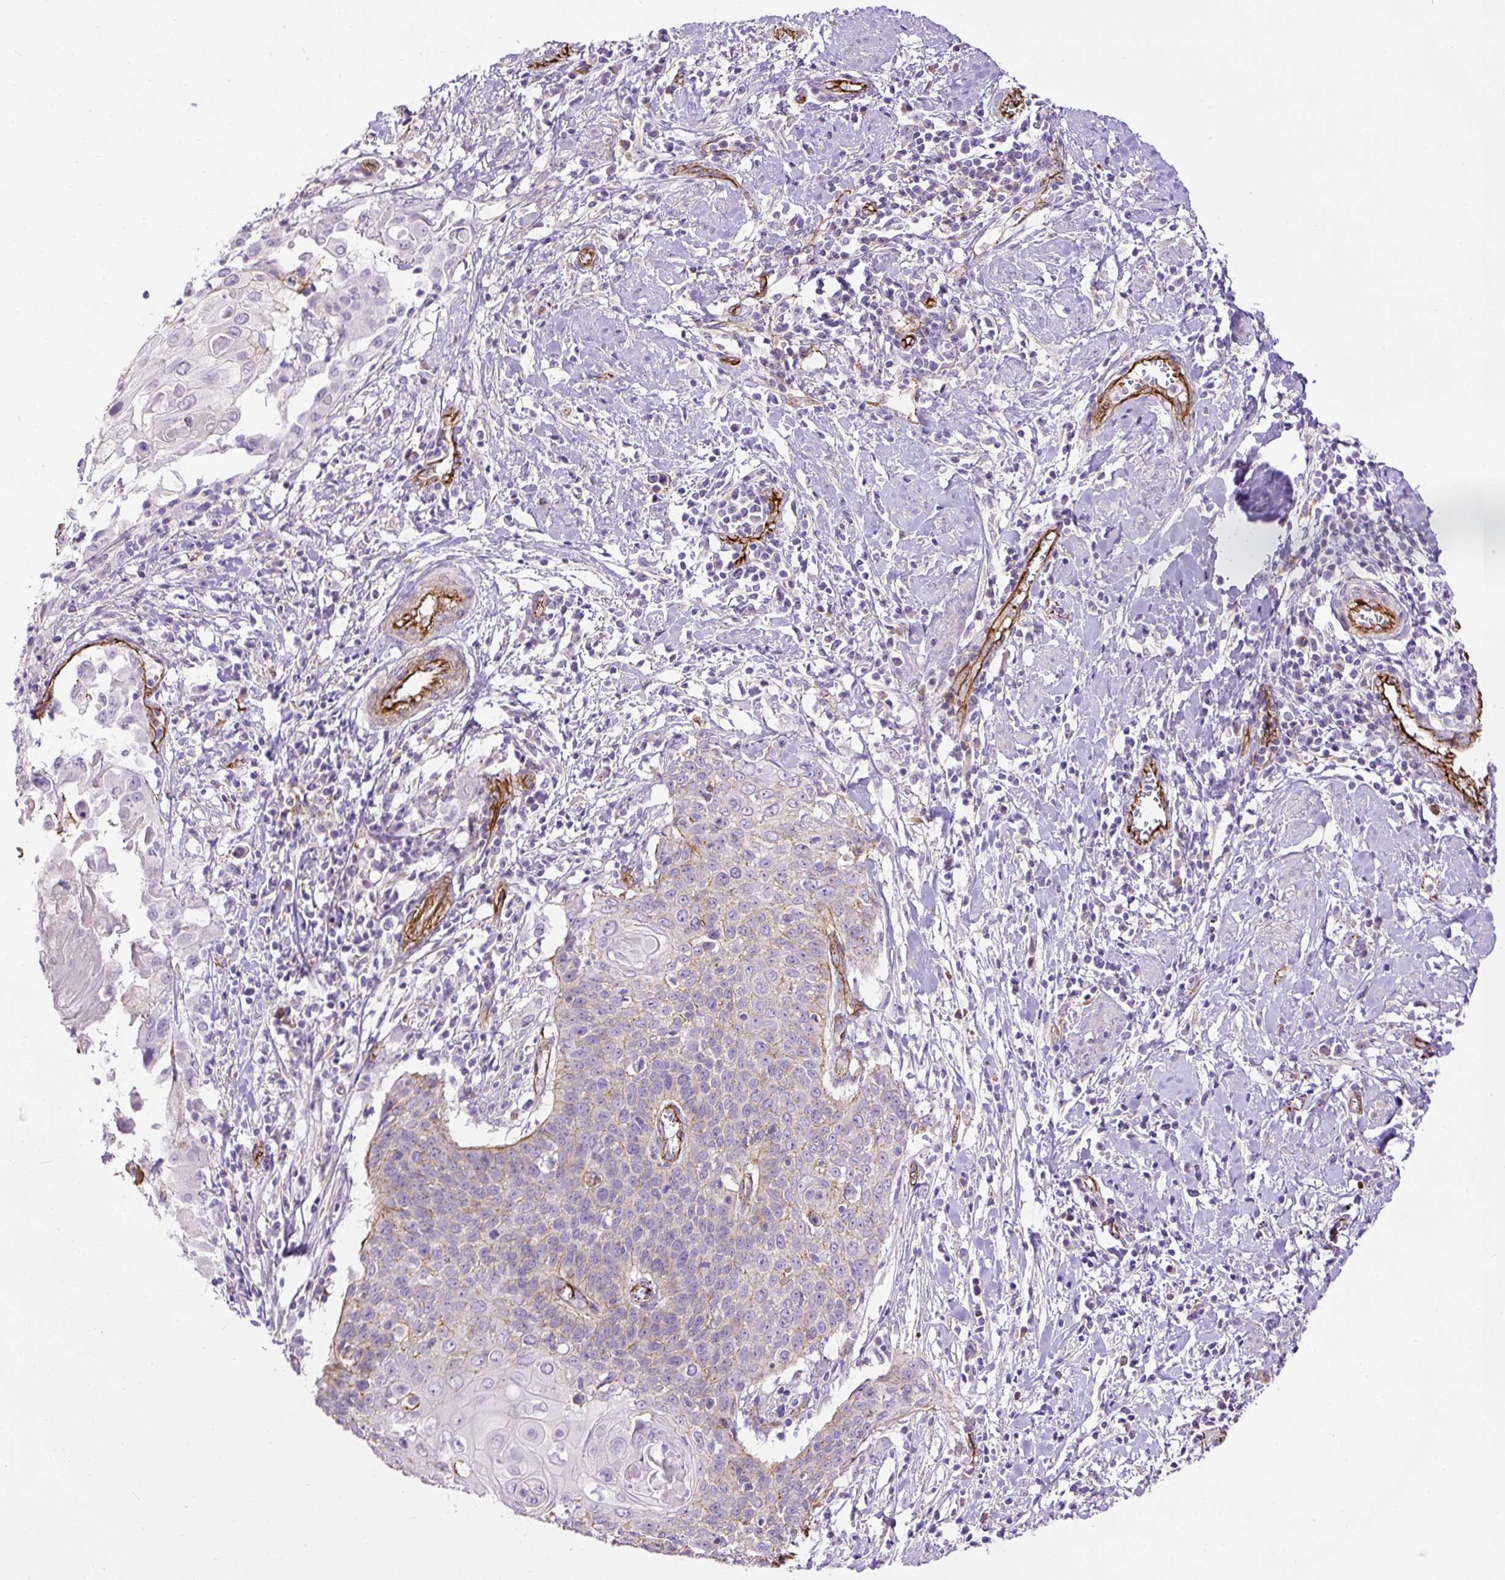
{"staining": {"intensity": "negative", "quantity": "none", "location": "none"}, "tissue": "cervical cancer", "cell_type": "Tumor cells", "image_type": "cancer", "snomed": [{"axis": "morphology", "description": "Squamous cell carcinoma, NOS"}, {"axis": "topography", "description": "Cervix"}], "caption": "Tumor cells show no significant protein staining in cervical squamous cell carcinoma. (Brightfield microscopy of DAB (3,3'-diaminobenzidine) IHC at high magnification).", "gene": "MAGEB16", "patient": {"sex": "female", "age": 39}}